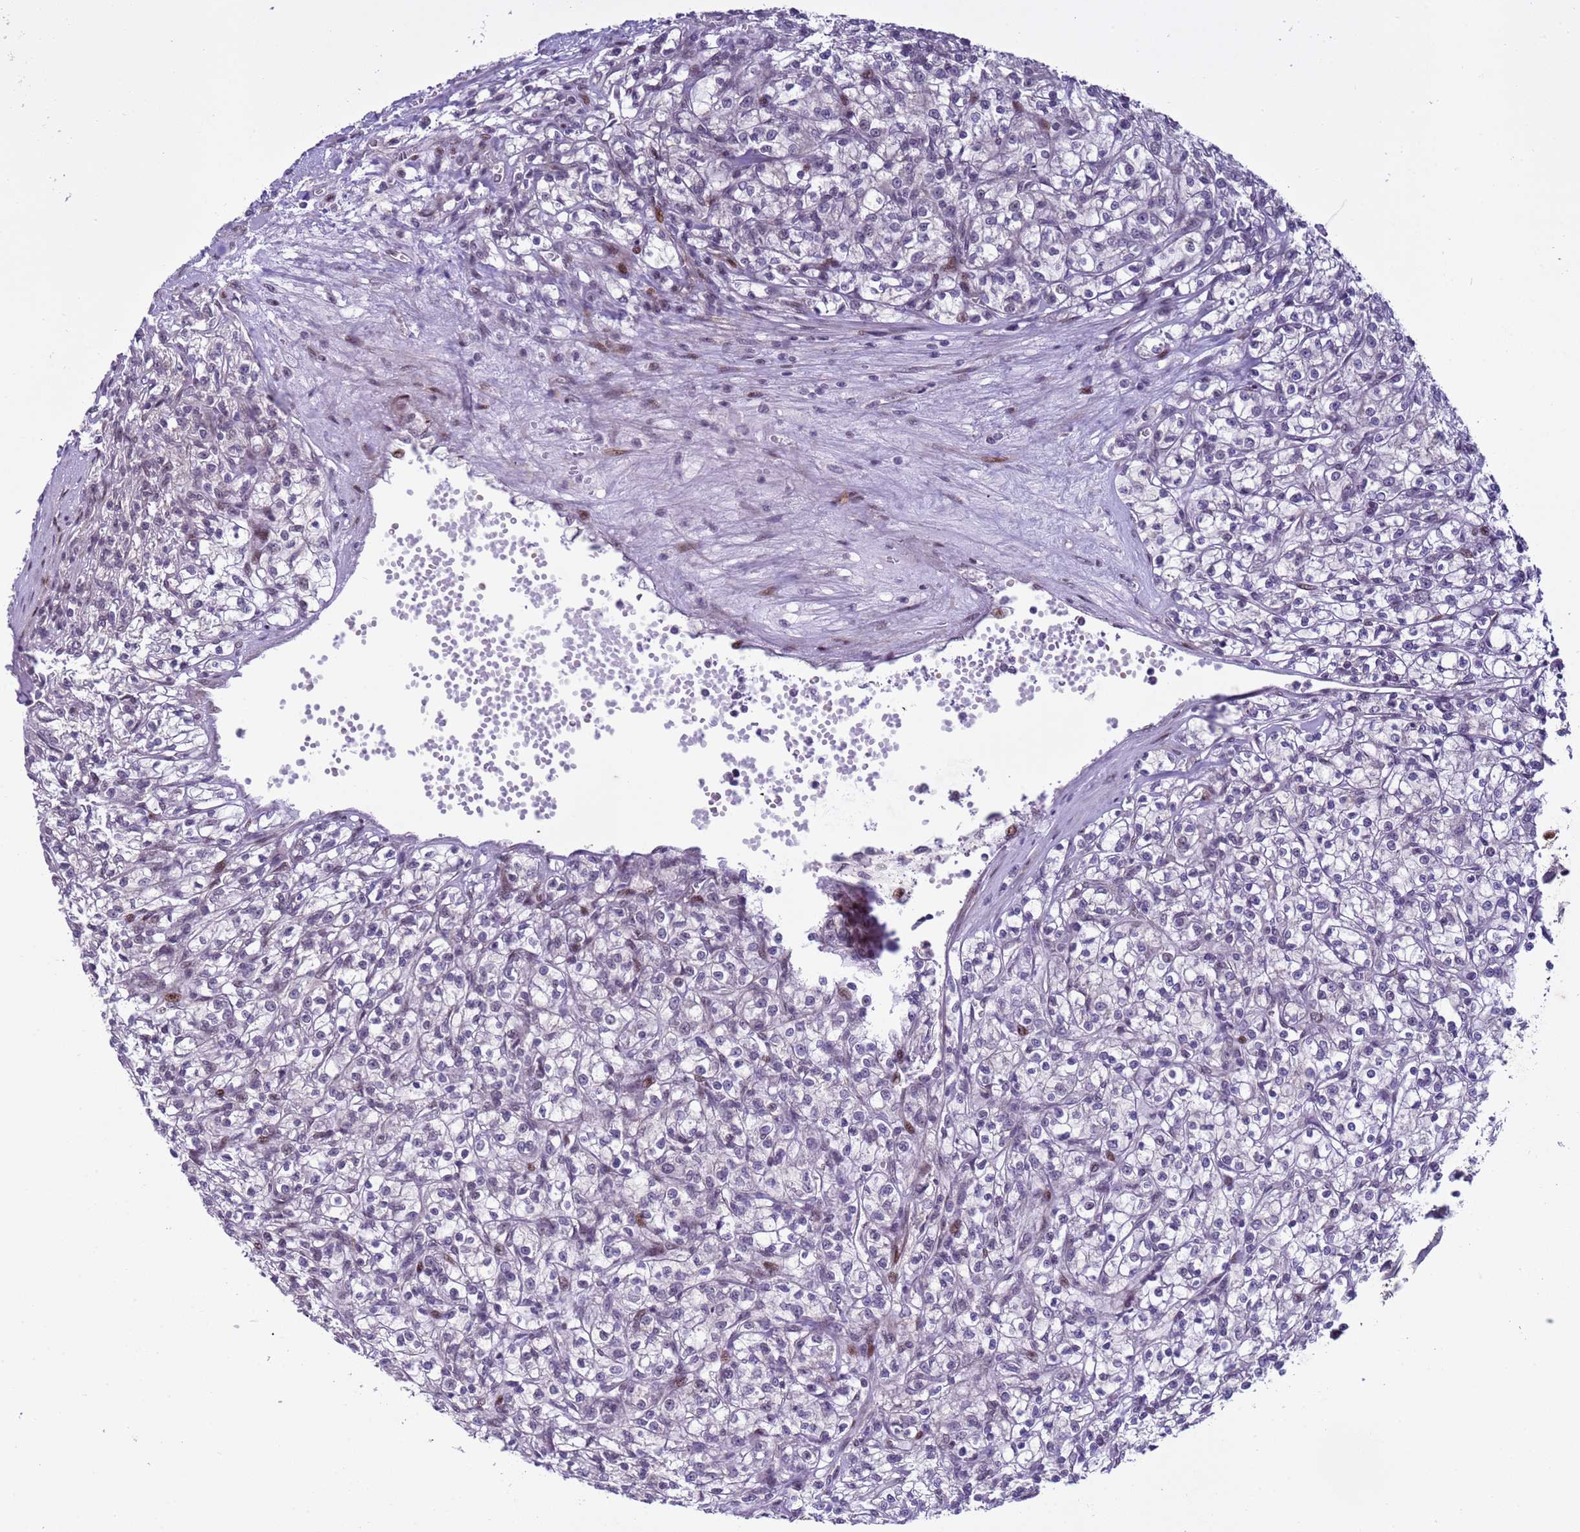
{"staining": {"intensity": "negative", "quantity": "none", "location": "none"}, "tissue": "renal cancer", "cell_type": "Tumor cells", "image_type": "cancer", "snomed": [{"axis": "morphology", "description": "Adenocarcinoma, NOS"}, {"axis": "topography", "description": "Kidney"}], "caption": "This is a photomicrograph of immunohistochemistry (IHC) staining of renal cancer (adenocarcinoma), which shows no positivity in tumor cells.", "gene": "SHC3", "patient": {"sex": "female", "age": 59}}